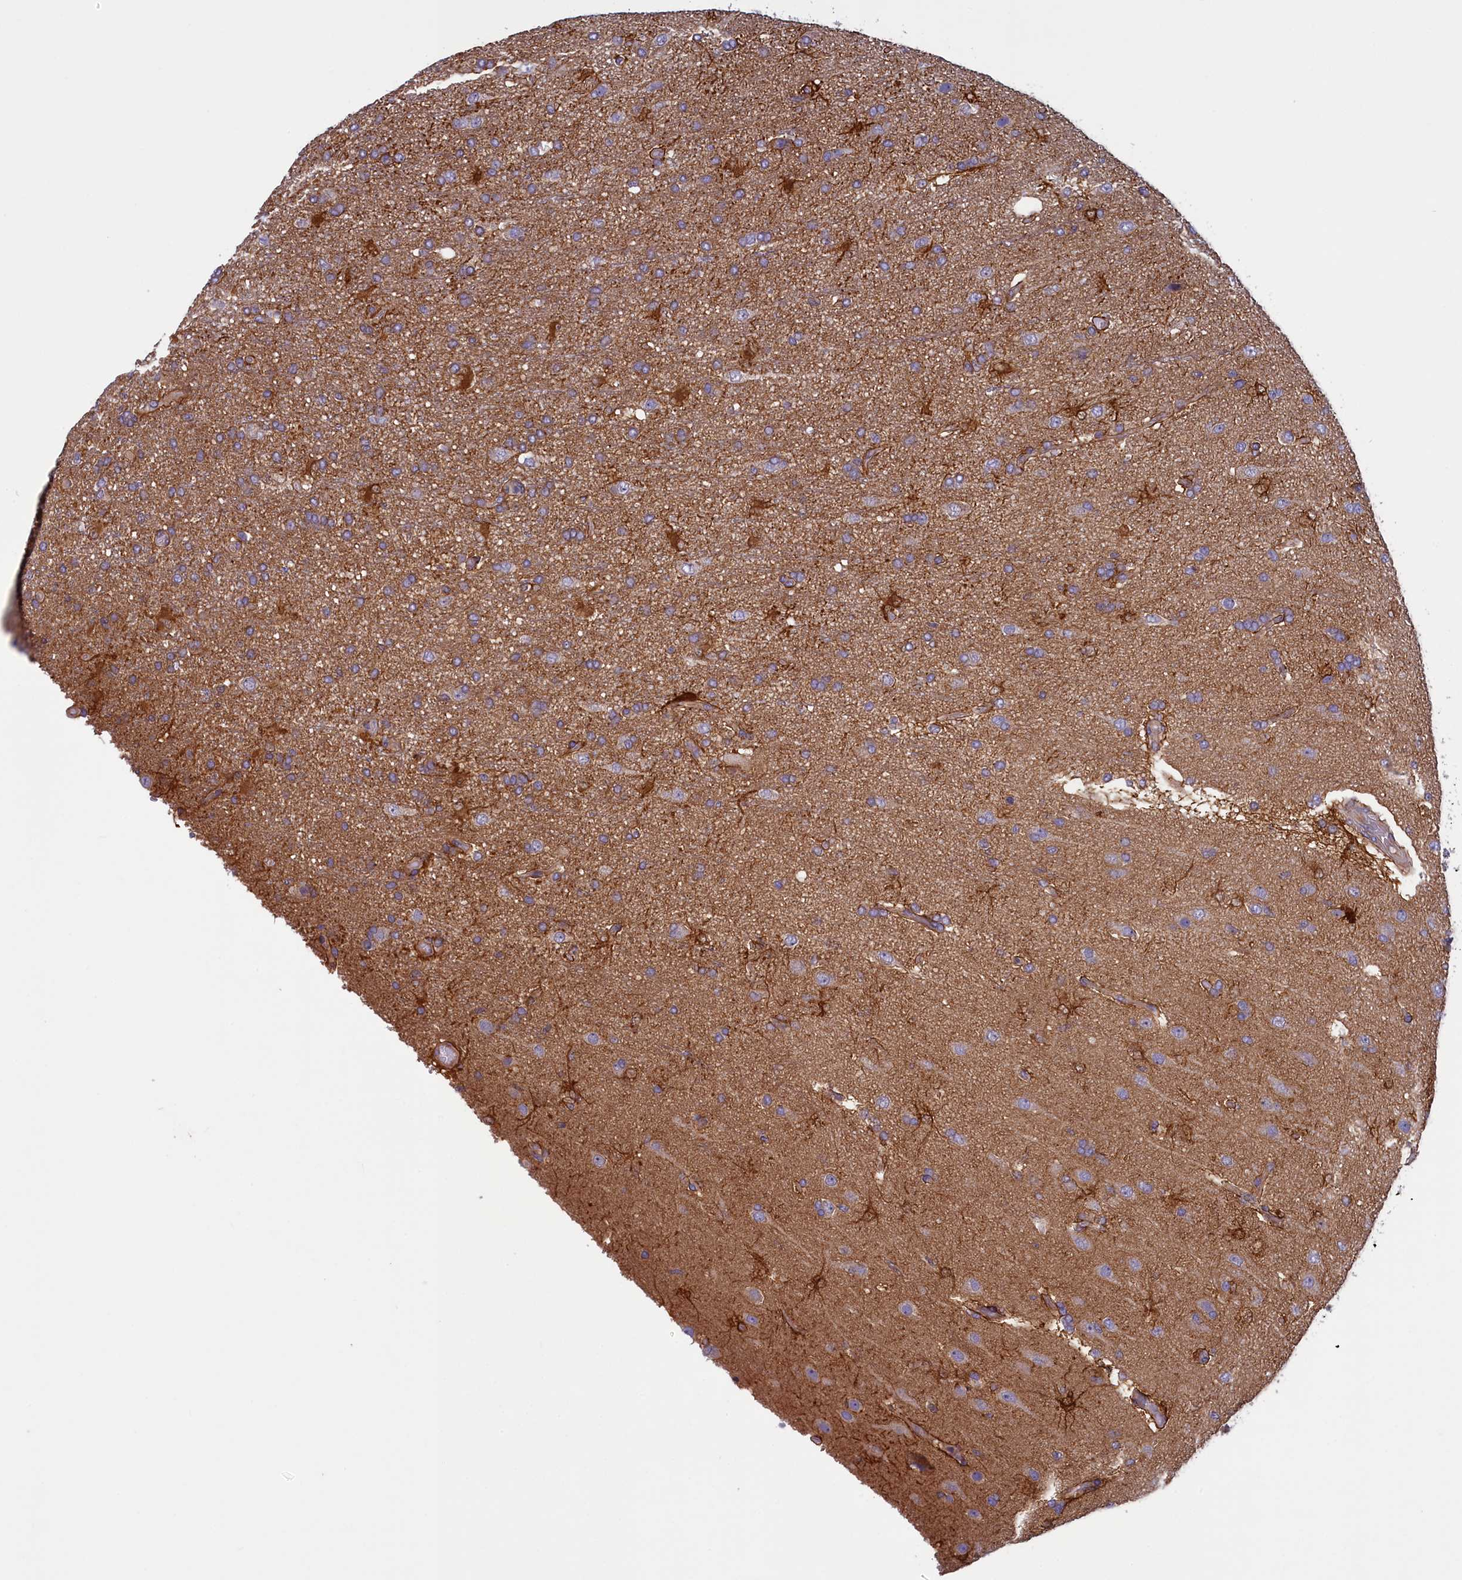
{"staining": {"intensity": "weak", "quantity": "<25%", "location": "cytoplasmic/membranous"}, "tissue": "glioma", "cell_type": "Tumor cells", "image_type": "cancer", "snomed": [{"axis": "morphology", "description": "Glioma, malignant, High grade"}, {"axis": "topography", "description": "Brain"}], "caption": "This histopathology image is of high-grade glioma (malignant) stained with immunohistochemistry to label a protein in brown with the nuclei are counter-stained blue. There is no staining in tumor cells.", "gene": "NUBP1", "patient": {"sex": "female", "age": 74}}